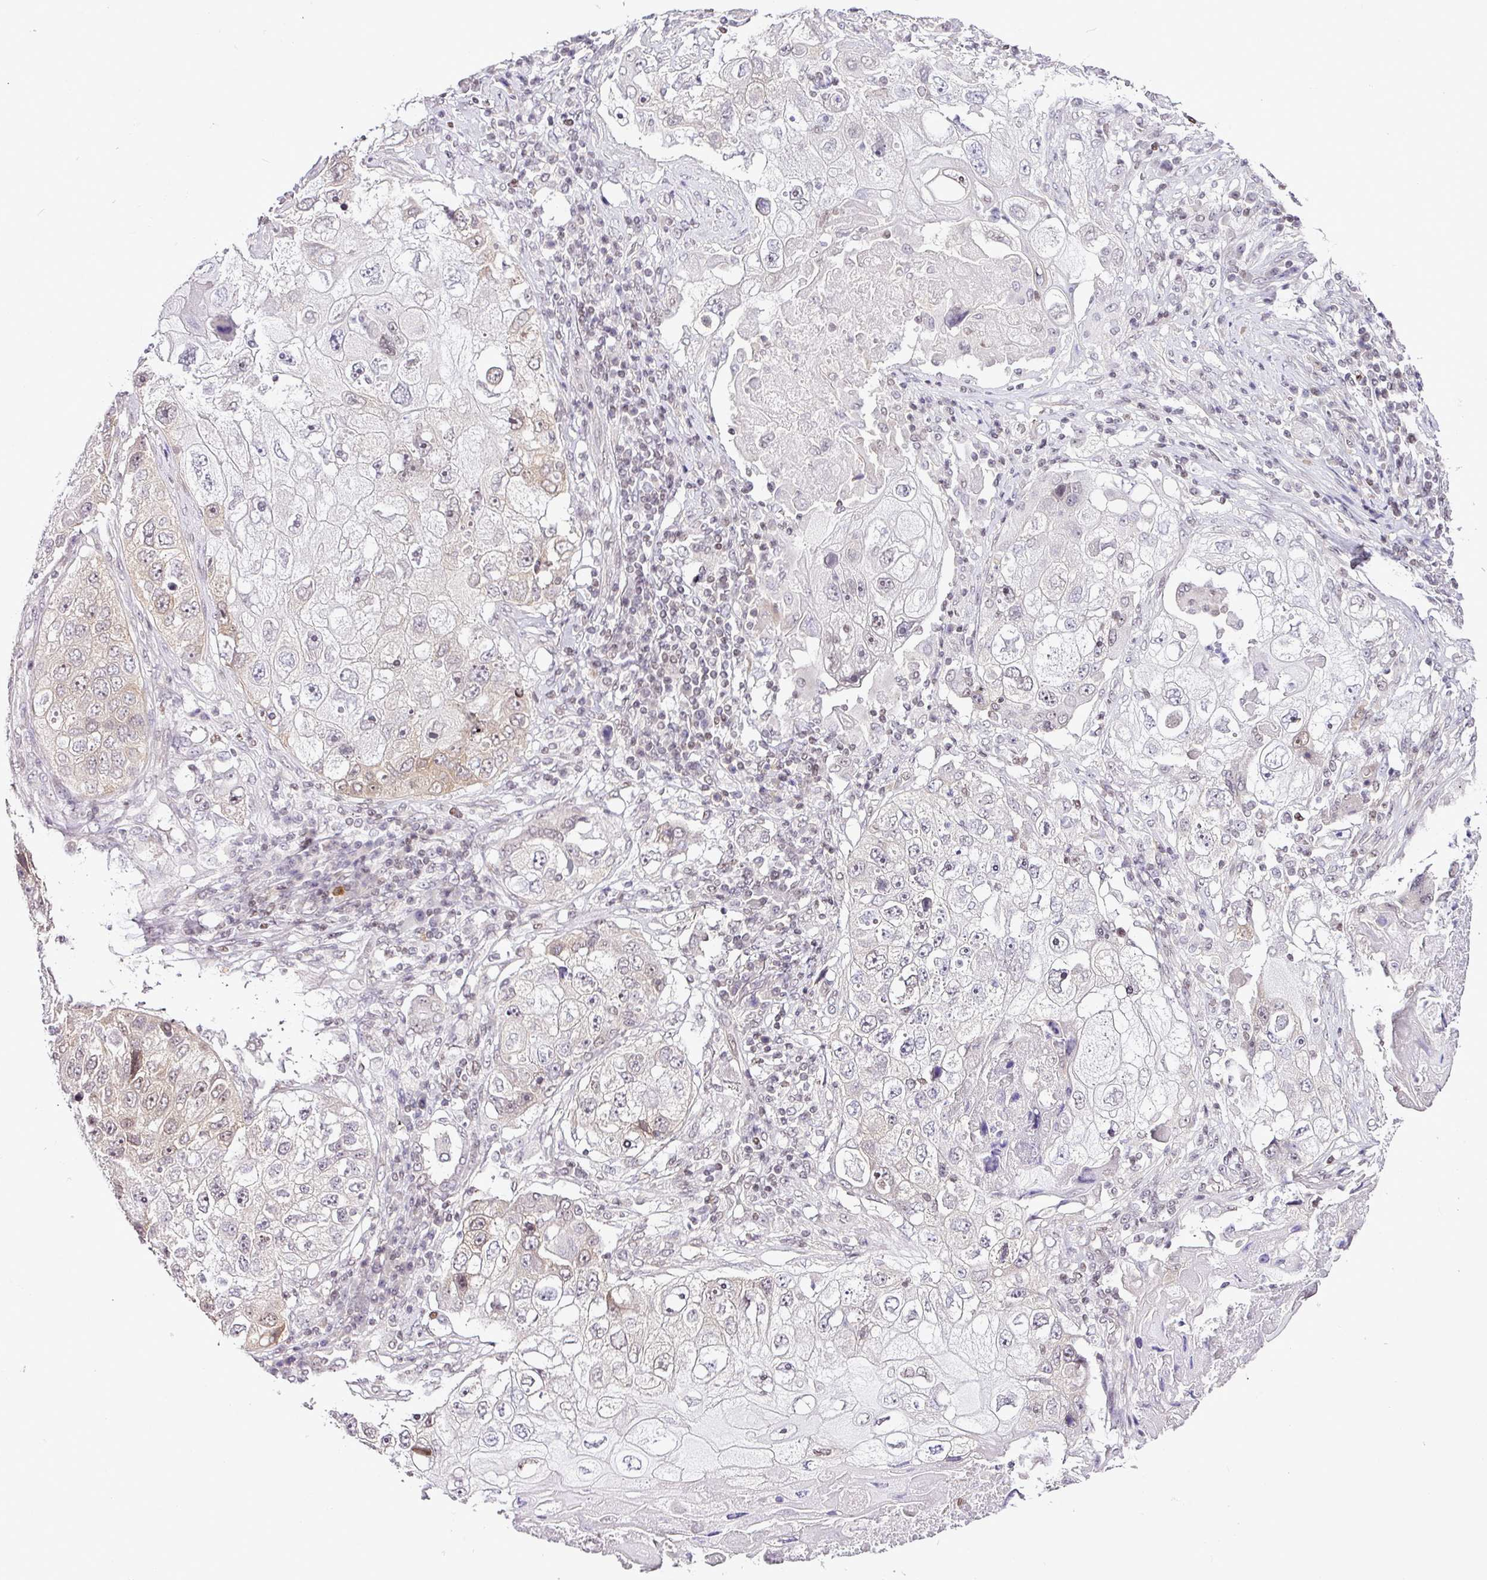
{"staining": {"intensity": "negative", "quantity": "none", "location": "none"}, "tissue": "lung cancer", "cell_type": "Tumor cells", "image_type": "cancer", "snomed": [{"axis": "morphology", "description": "Squamous cell carcinoma, NOS"}, {"axis": "topography", "description": "Lung"}], "caption": "Tumor cells are negative for brown protein staining in lung squamous cell carcinoma.", "gene": "FAM32A", "patient": {"sex": "male", "age": 61}}